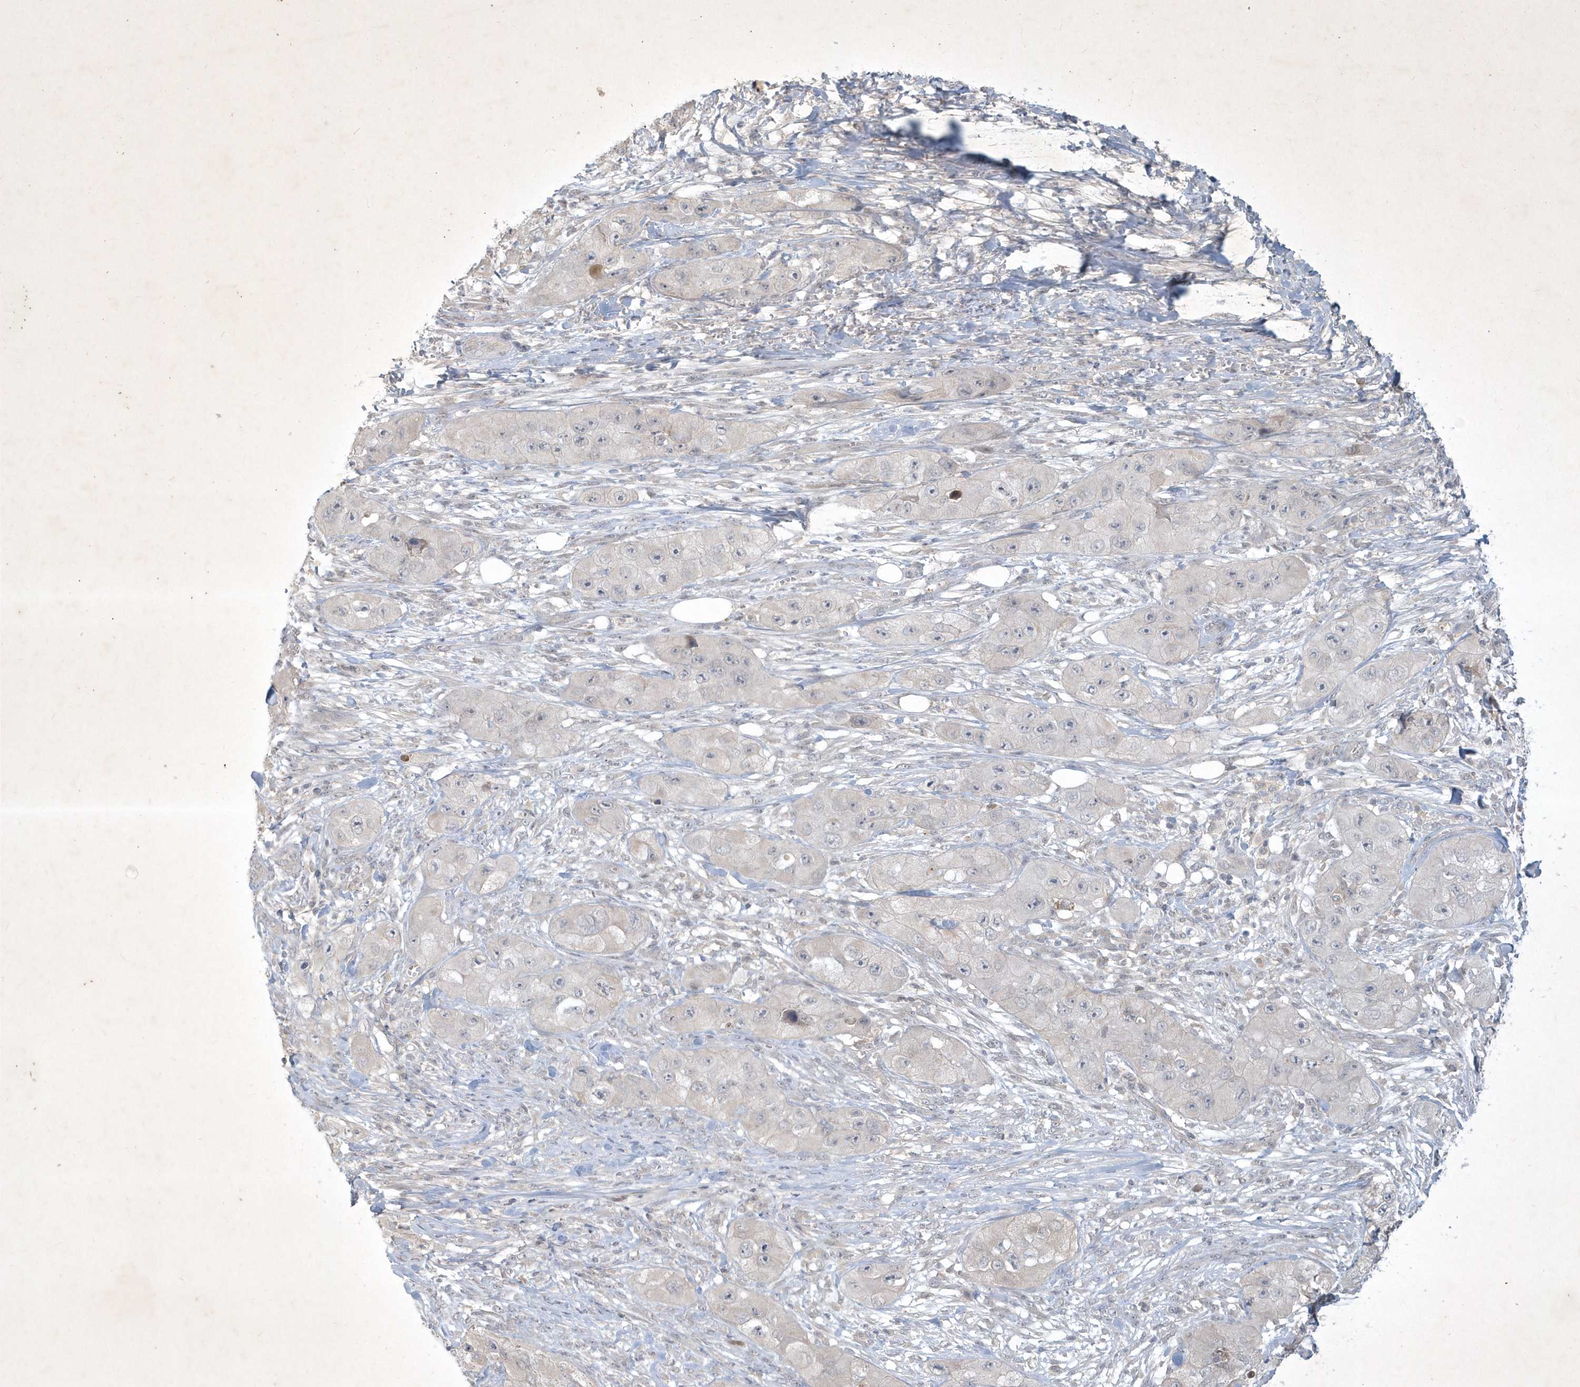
{"staining": {"intensity": "negative", "quantity": "none", "location": "none"}, "tissue": "skin cancer", "cell_type": "Tumor cells", "image_type": "cancer", "snomed": [{"axis": "morphology", "description": "Squamous cell carcinoma, NOS"}, {"axis": "topography", "description": "Skin"}, {"axis": "topography", "description": "Subcutis"}], "caption": "IHC histopathology image of neoplastic tissue: skin squamous cell carcinoma stained with DAB (3,3'-diaminobenzidine) exhibits no significant protein expression in tumor cells.", "gene": "BOD1", "patient": {"sex": "male", "age": 73}}